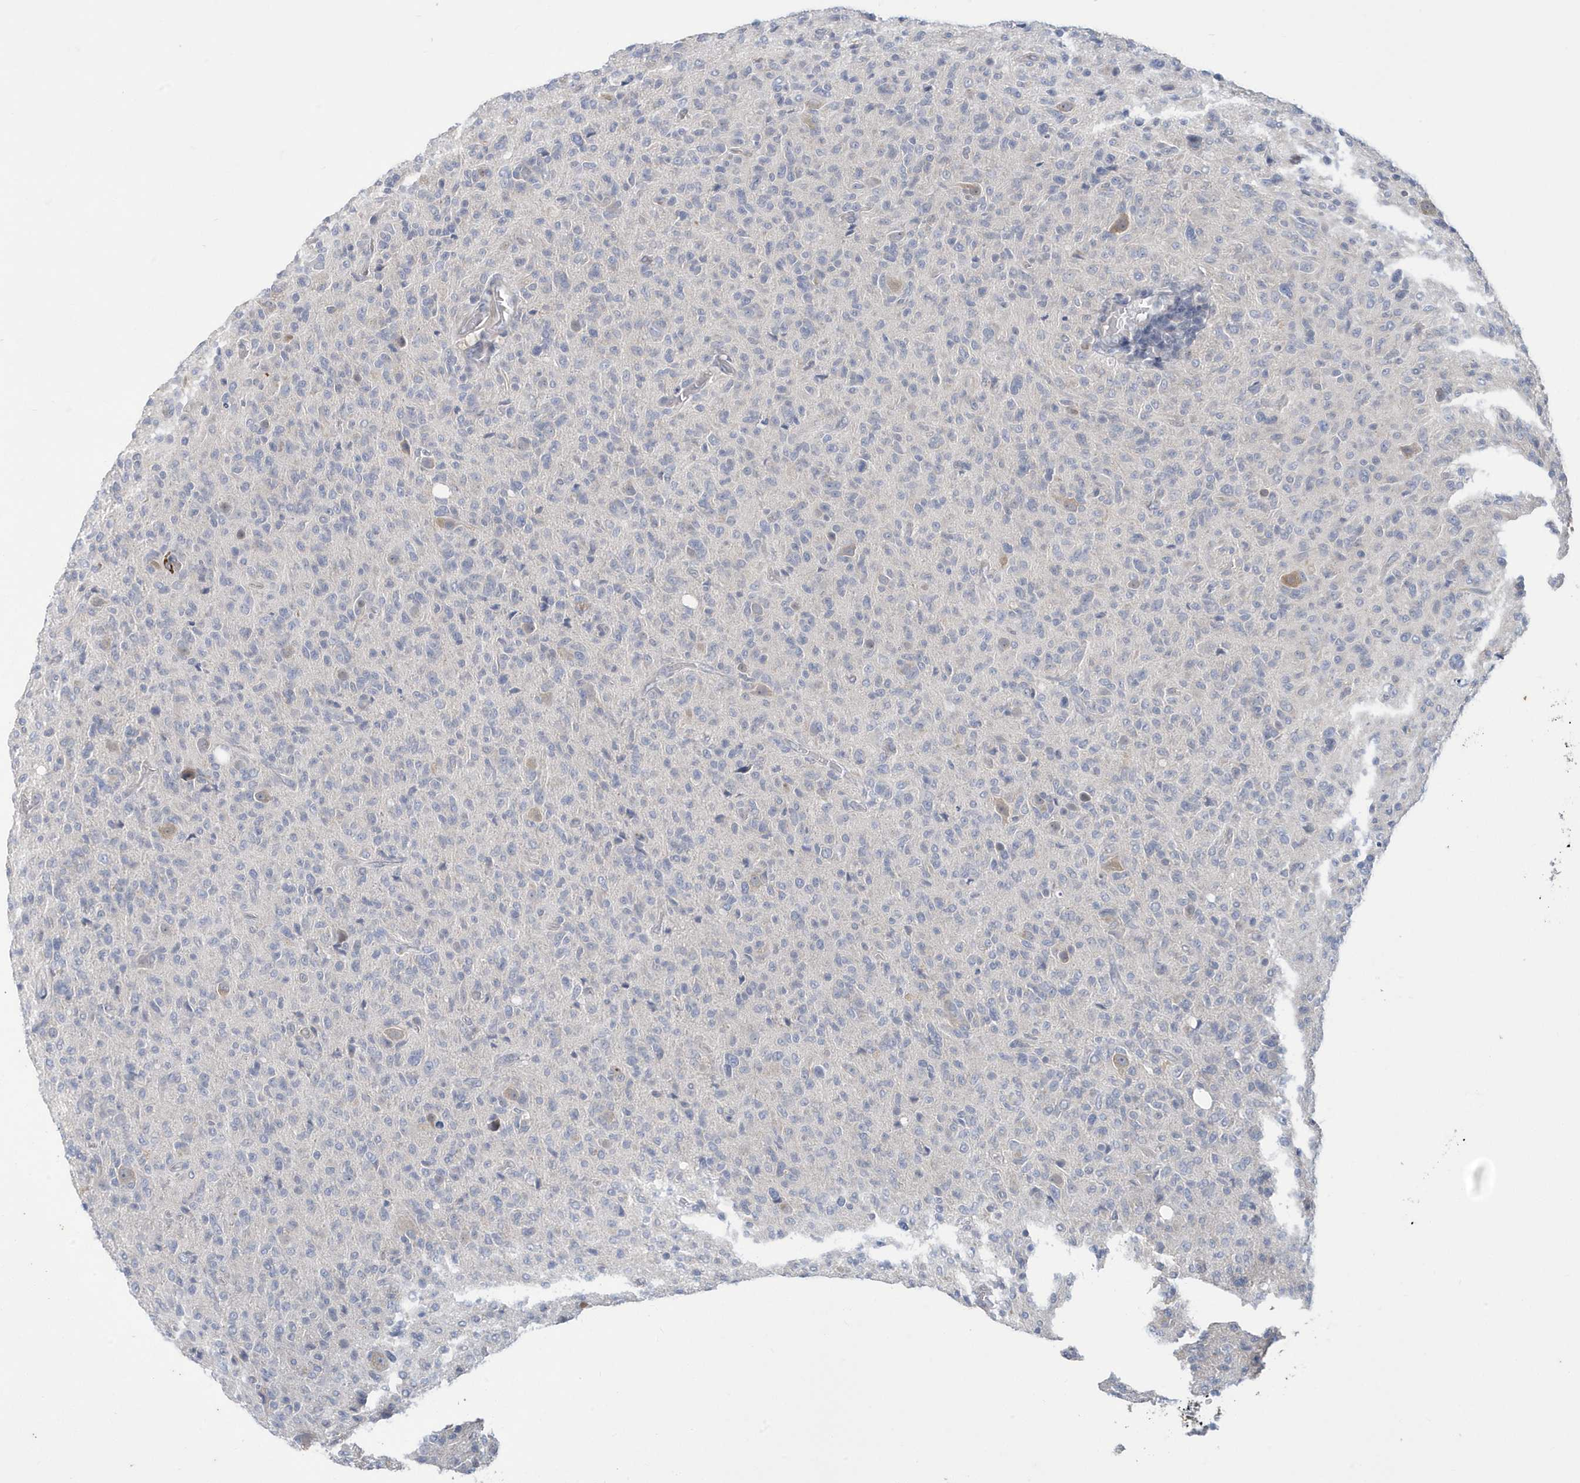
{"staining": {"intensity": "negative", "quantity": "none", "location": "none"}, "tissue": "glioma", "cell_type": "Tumor cells", "image_type": "cancer", "snomed": [{"axis": "morphology", "description": "Glioma, malignant, High grade"}, {"axis": "topography", "description": "Brain"}], "caption": "This micrograph is of glioma stained with IHC to label a protein in brown with the nuclei are counter-stained blue. There is no staining in tumor cells.", "gene": "ZNF654", "patient": {"sex": "female", "age": 57}}